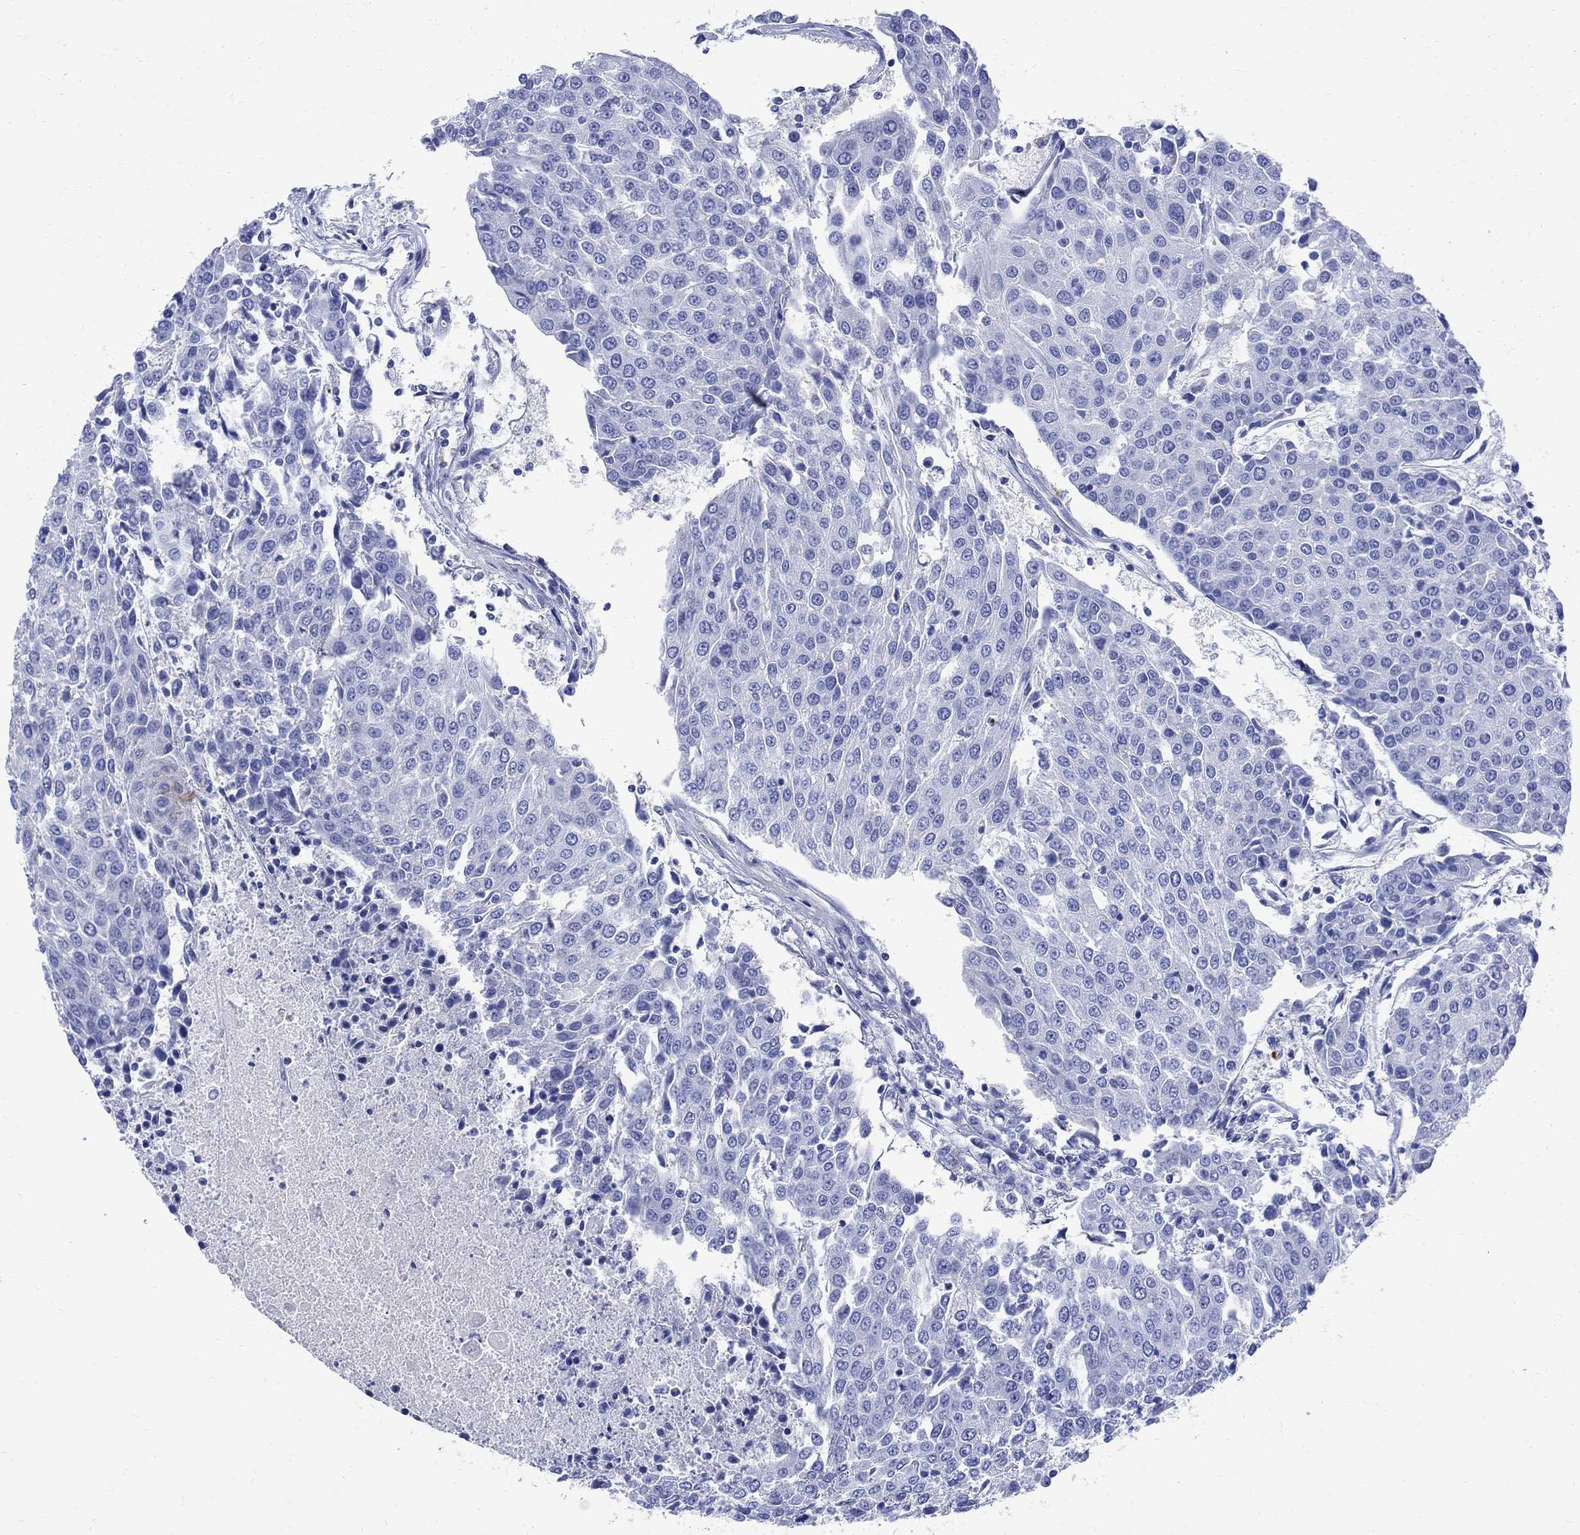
{"staining": {"intensity": "negative", "quantity": "none", "location": "none"}, "tissue": "urothelial cancer", "cell_type": "Tumor cells", "image_type": "cancer", "snomed": [{"axis": "morphology", "description": "Urothelial carcinoma, High grade"}, {"axis": "topography", "description": "Urinary bladder"}], "caption": "Tumor cells are negative for protein expression in human urothelial carcinoma (high-grade). The staining was performed using DAB to visualize the protein expression in brown, while the nuclei were stained in blue with hematoxylin (Magnification: 20x).", "gene": "PARVB", "patient": {"sex": "female", "age": 85}}